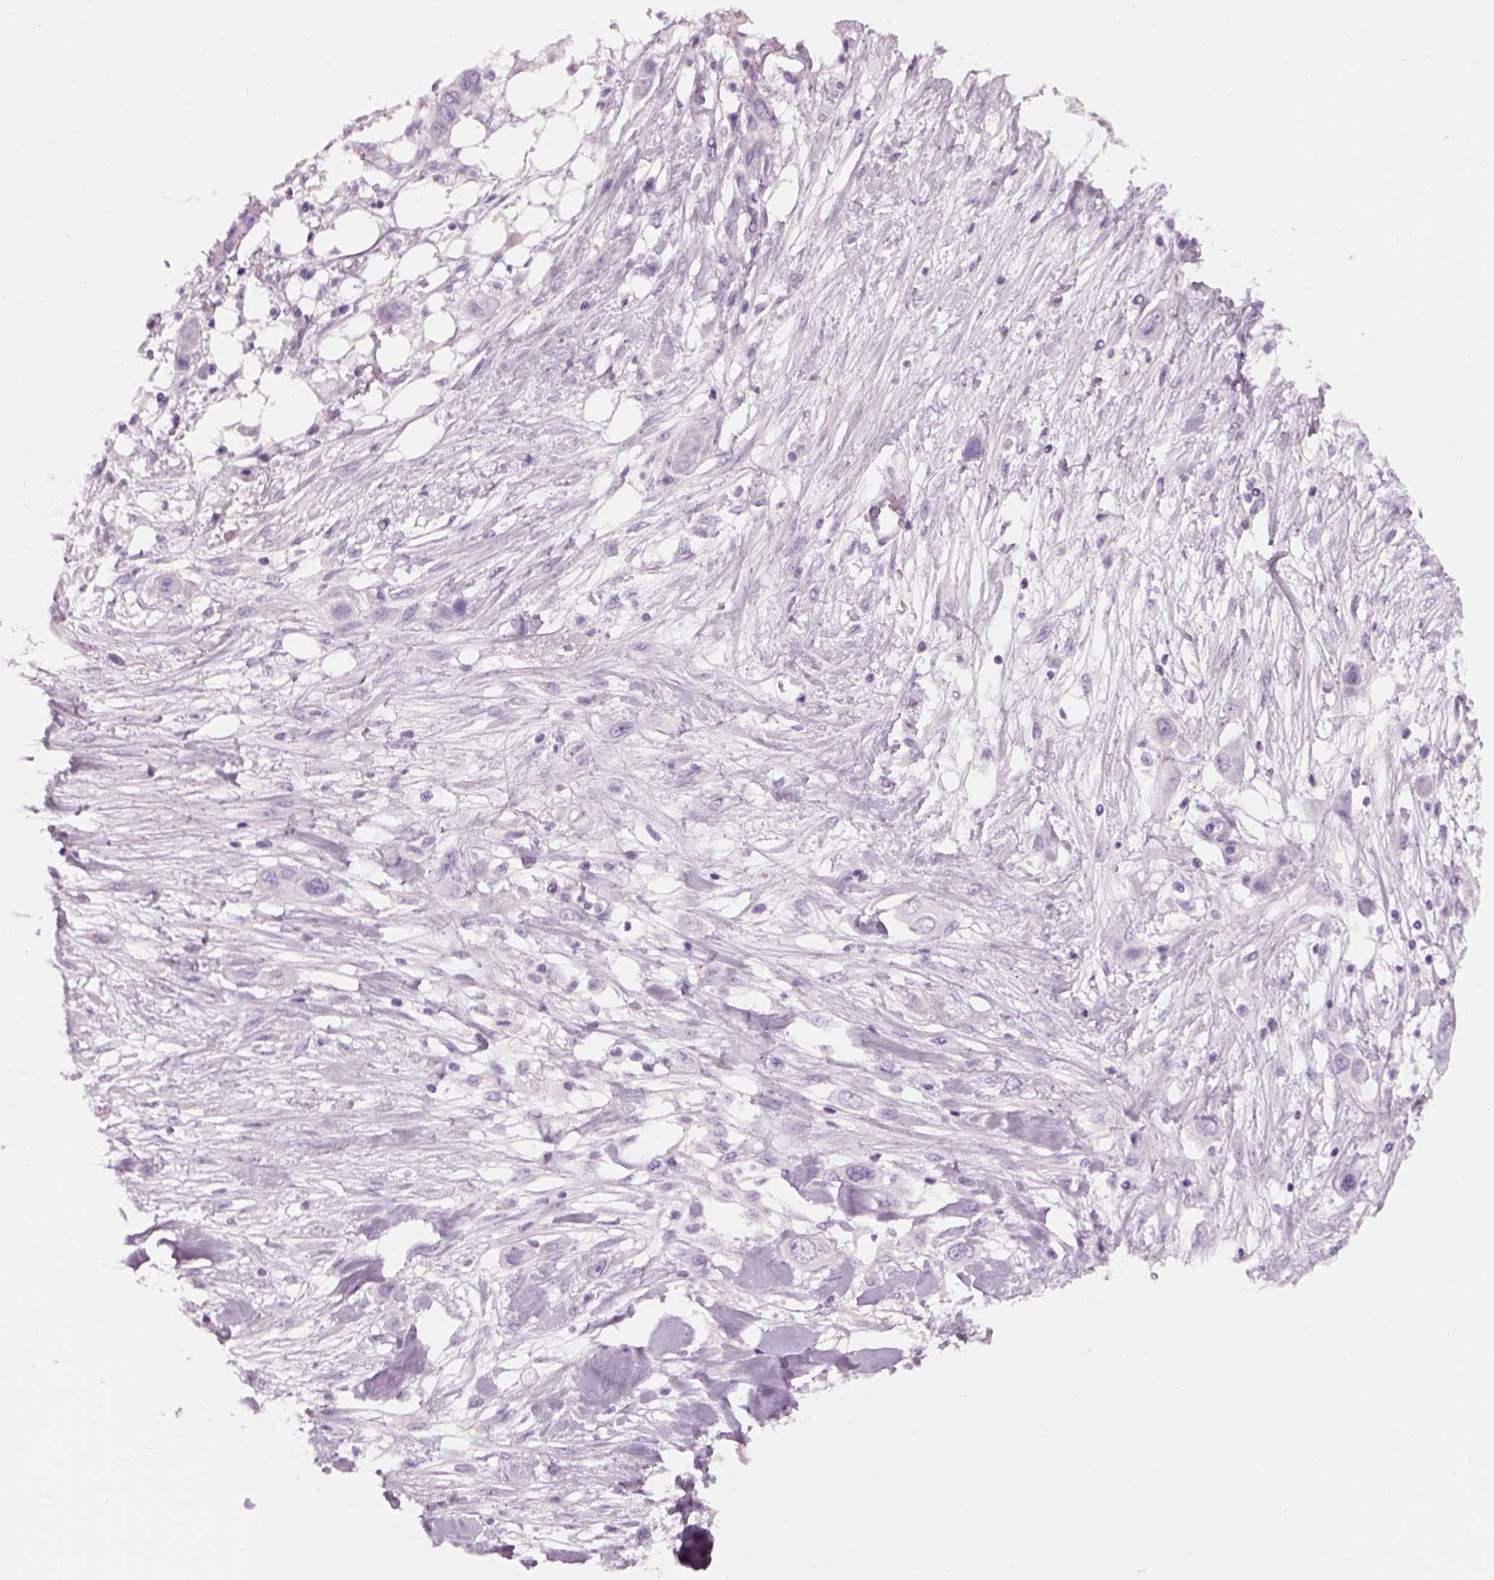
{"staining": {"intensity": "negative", "quantity": "none", "location": "none"}, "tissue": "skin cancer", "cell_type": "Tumor cells", "image_type": "cancer", "snomed": [{"axis": "morphology", "description": "Squamous cell carcinoma, NOS"}, {"axis": "topography", "description": "Skin"}], "caption": "Tumor cells show no significant protein positivity in skin squamous cell carcinoma.", "gene": "GAS2L2", "patient": {"sex": "male", "age": 79}}